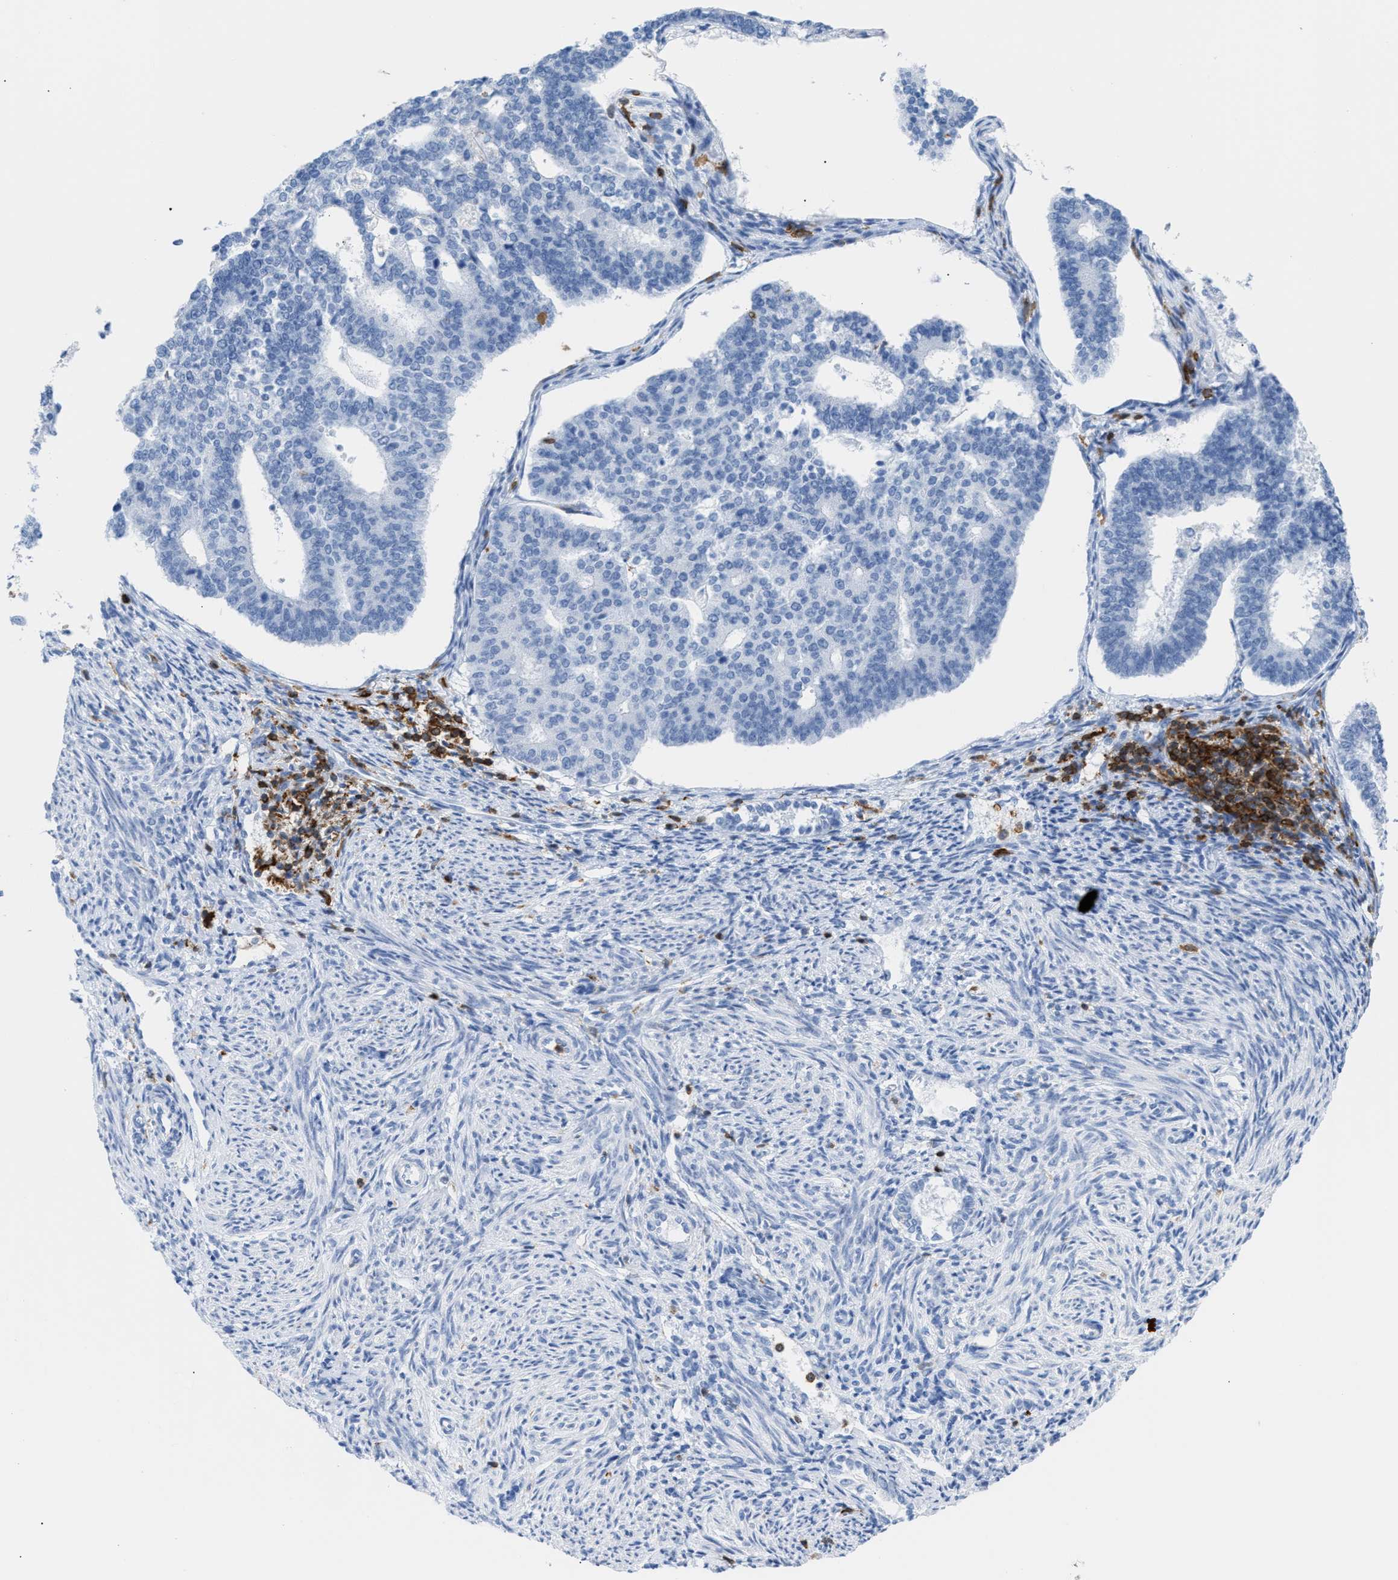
{"staining": {"intensity": "negative", "quantity": "none", "location": "none"}, "tissue": "endometrial cancer", "cell_type": "Tumor cells", "image_type": "cancer", "snomed": [{"axis": "morphology", "description": "Adenocarcinoma, NOS"}, {"axis": "topography", "description": "Endometrium"}], "caption": "Image shows no protein positivity in tumor cells of endometrial cancer (adenocarcinoma) tissue. (DAB (3,3'-diaminobenzidine) immunohistochemistry, high magnification).", "gene": "LCP1", "patient": {"sex": "female", "age": 70}}